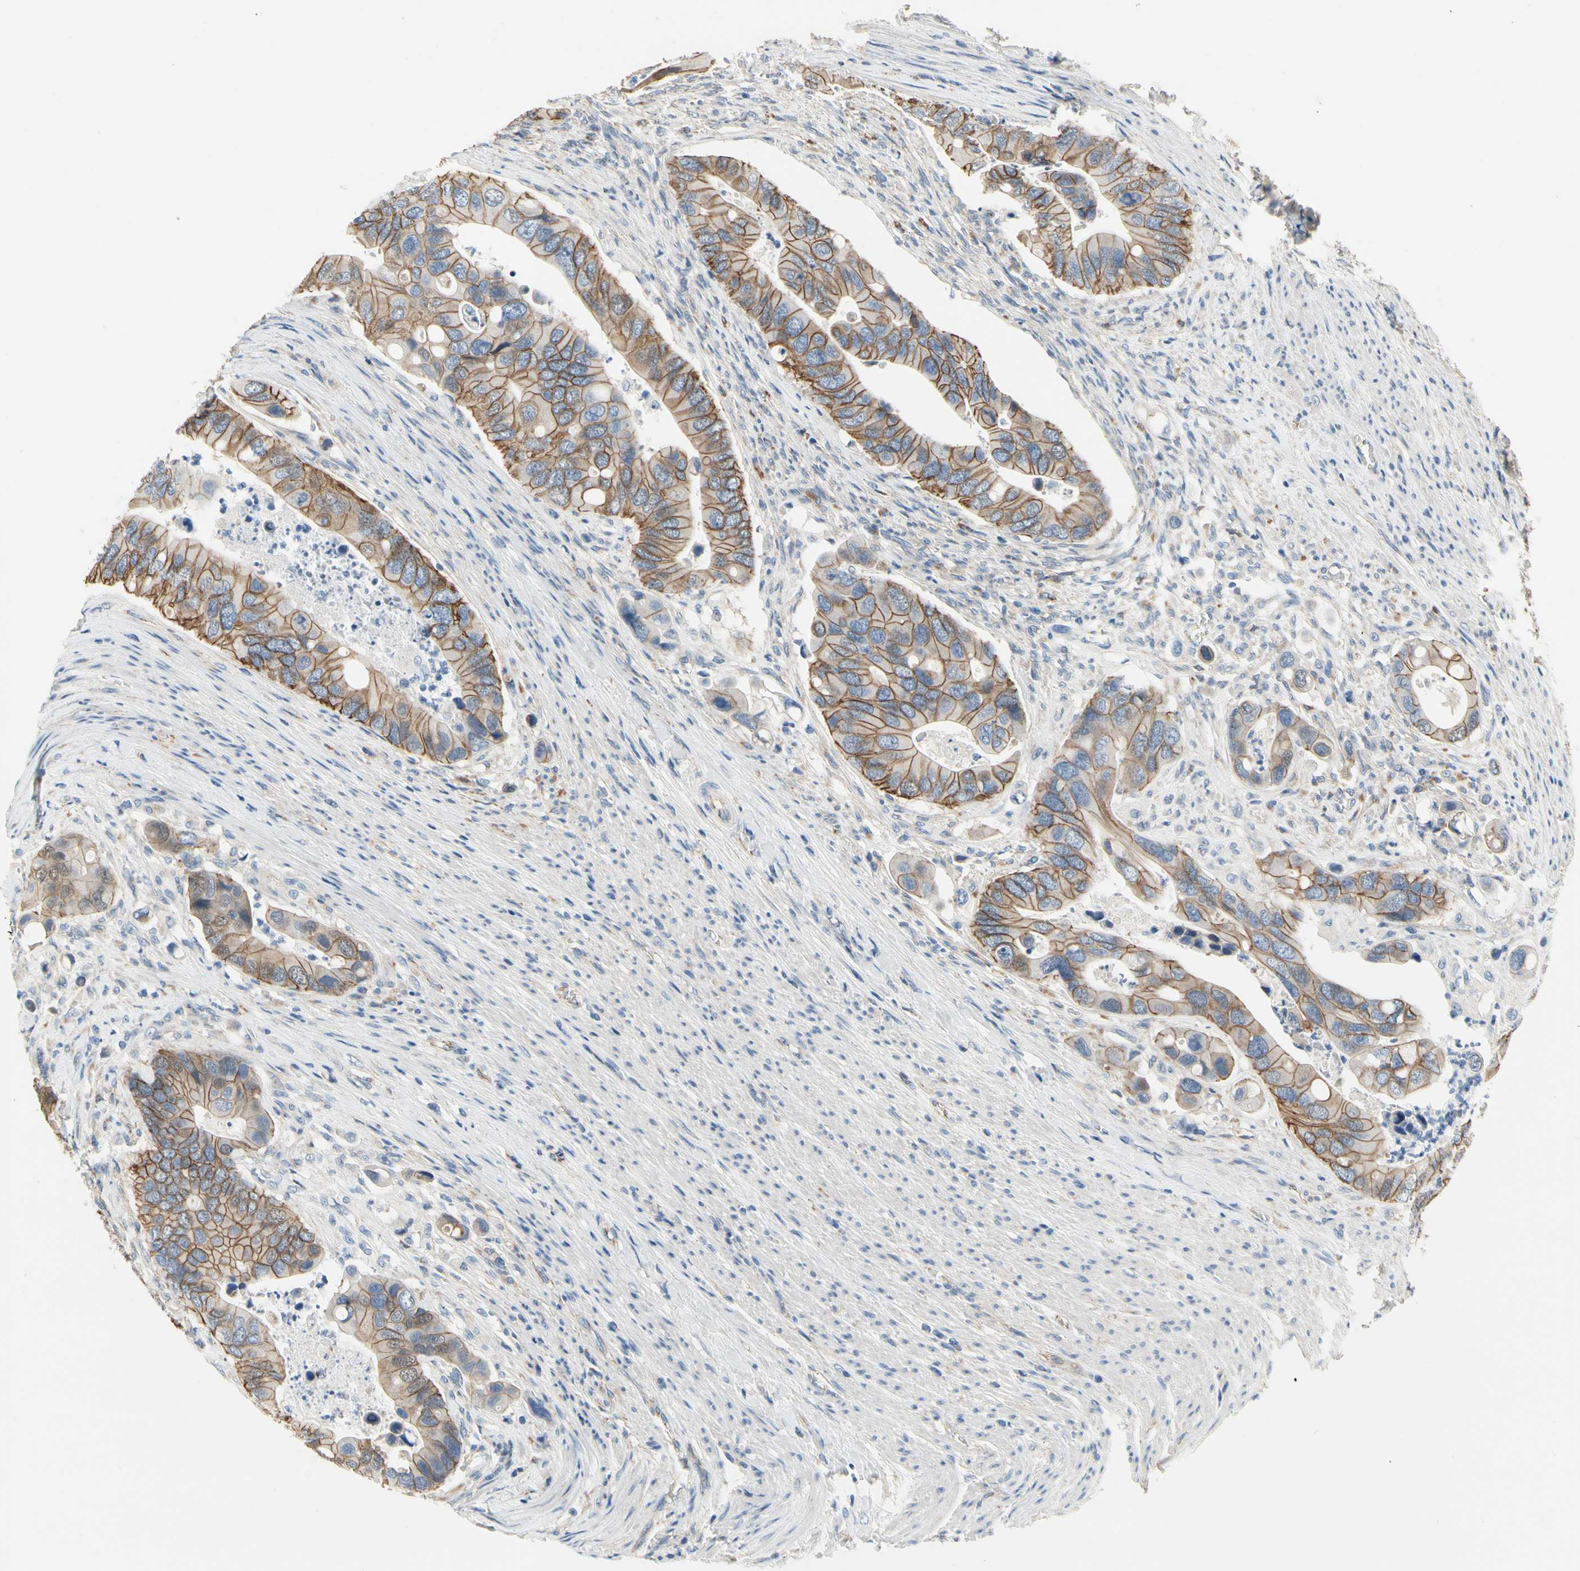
{"staining": {"intensity": "moderate", "quantity": ">75%", "location": "cytoplasmic/membranous"}, "tissue": "colorectal cancer", "cell_type": "Tumor cells", "image_type": "cancer", "snomed": [{"axis": "morphology", "description": "Adenocarcinoma, NOS"}, {"axis": "topography", "description": "Rectum"}], "caption": "Colorectal cancer stained for a protein (brown) demonstrates moderate cytoplasmic/membranous positive positivity in about >75% of tumor cells.", "gene": "LGR6", "patient": {"sex": "female", "age": 57}}